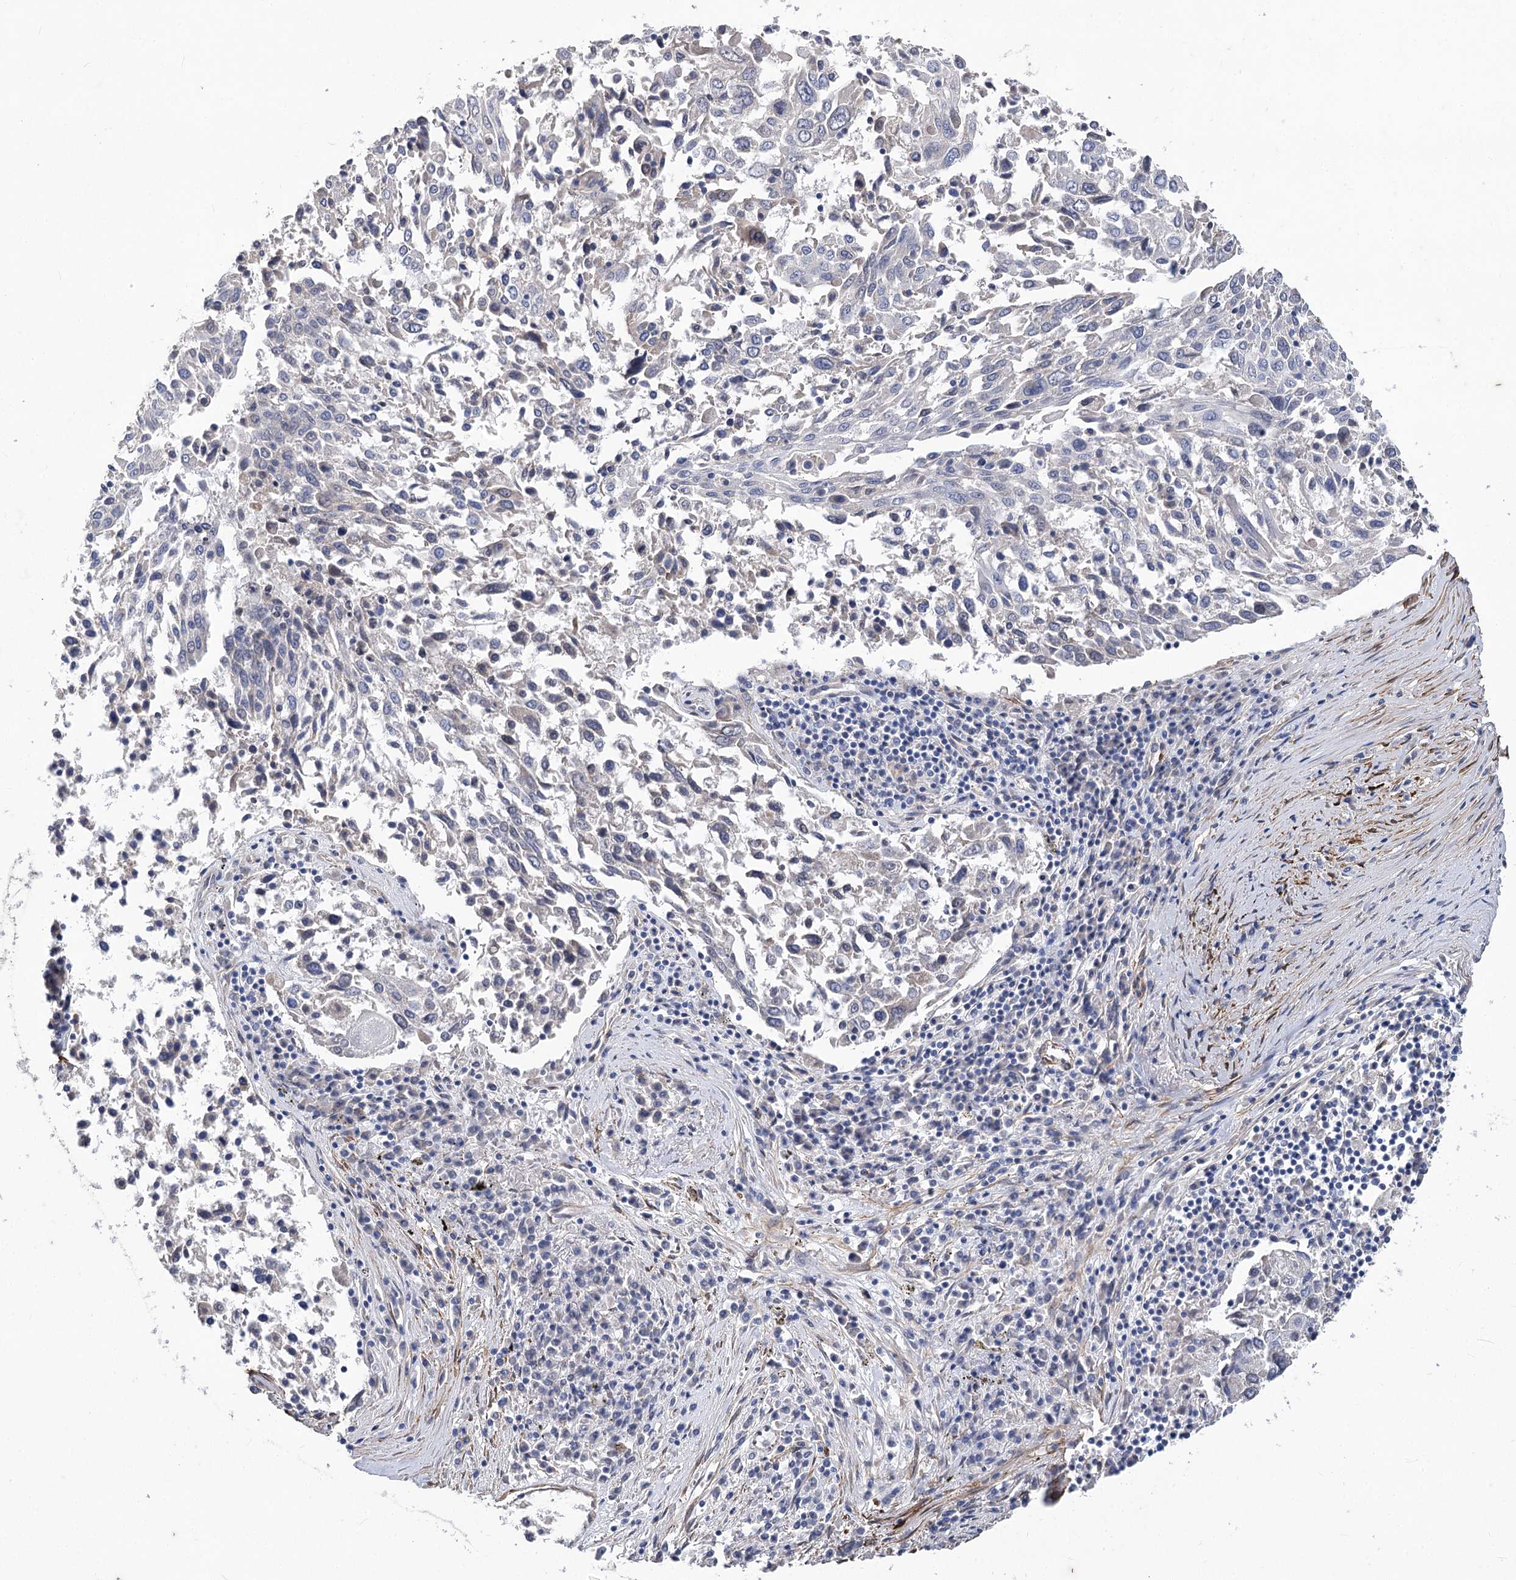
{"staining": {"intensity": "negative", "quantity": "none", "location": "none"}, "tissue": "lung cancer", "cell_type": "Tumor cells", "image_type": "cancer", "snomed": [{"axis": "morphology", "description": "Squamous cell carcinoma, NOS"}, {"axis": "topography", "description": "Lung"}], "caption": "Human lung squamous cell carcinoma stained for a protein using IHC shows no expression in tumor cells.", "gene": "RDH16", "patient": {"sex": "male", "age": 65}}